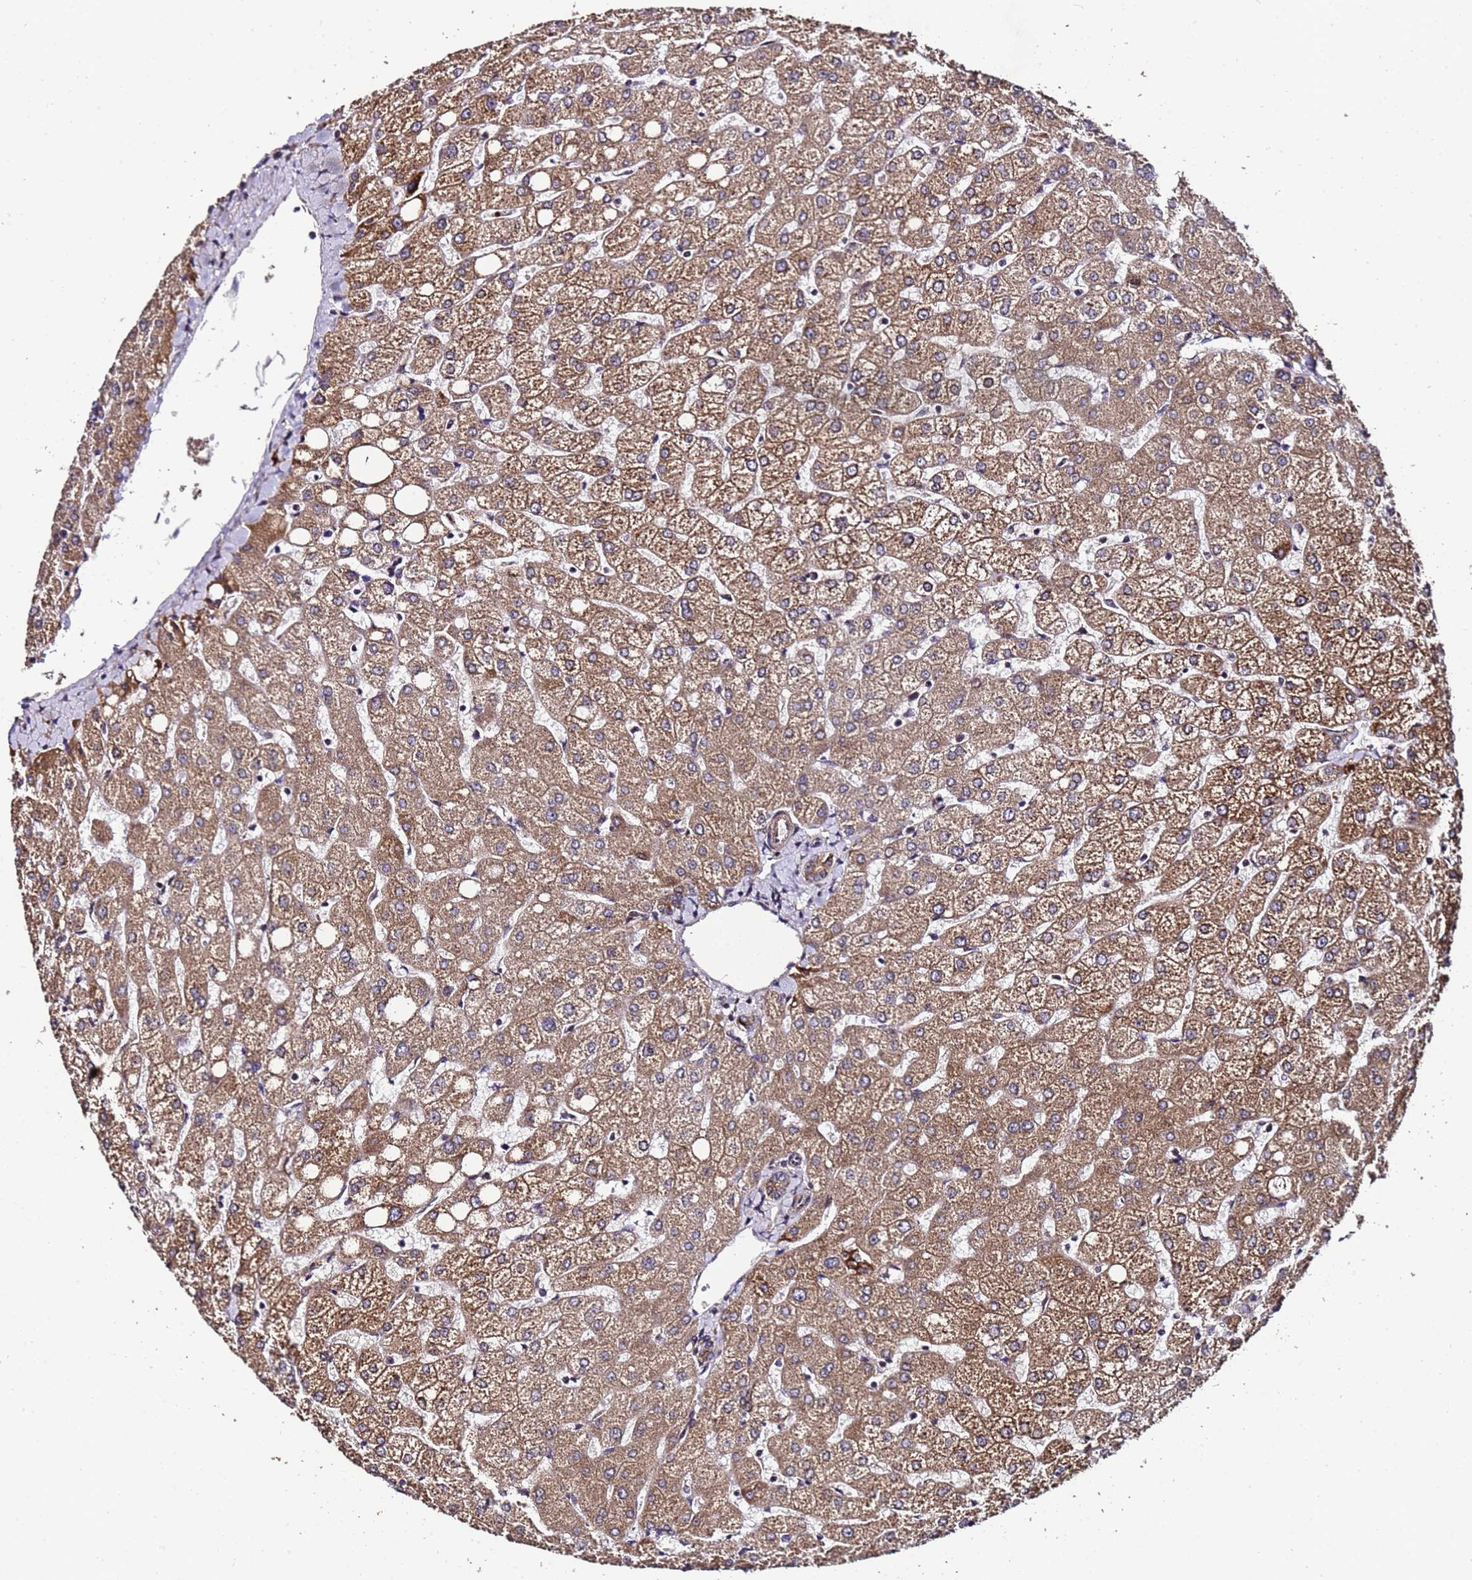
{"staining": {"intensity": "moderate", "quantity": ">75%", "location": "cytoplasmic/membranous"}, "tissue": "liver", "cell_type": "Cholangiocytes", "image_type": "normal", "snomed": [{"axis": "morphology", "description": "Normal tissue, NOS"}, {"axis": "topography", "description": "Liver"}], "caption": "High-magnification brightfield microscopy of unremarkable liver stained with DAB (3,3'-diaminobenzidine) (brown) and counterstained with hematoxylin (blue). cholangiocytes exhibit moderate cytoplasmic/membranous positivity is appreciated in about>75% of cells.", "gene": "PRODH", "patient": {"sex": "female", "age": 54}}